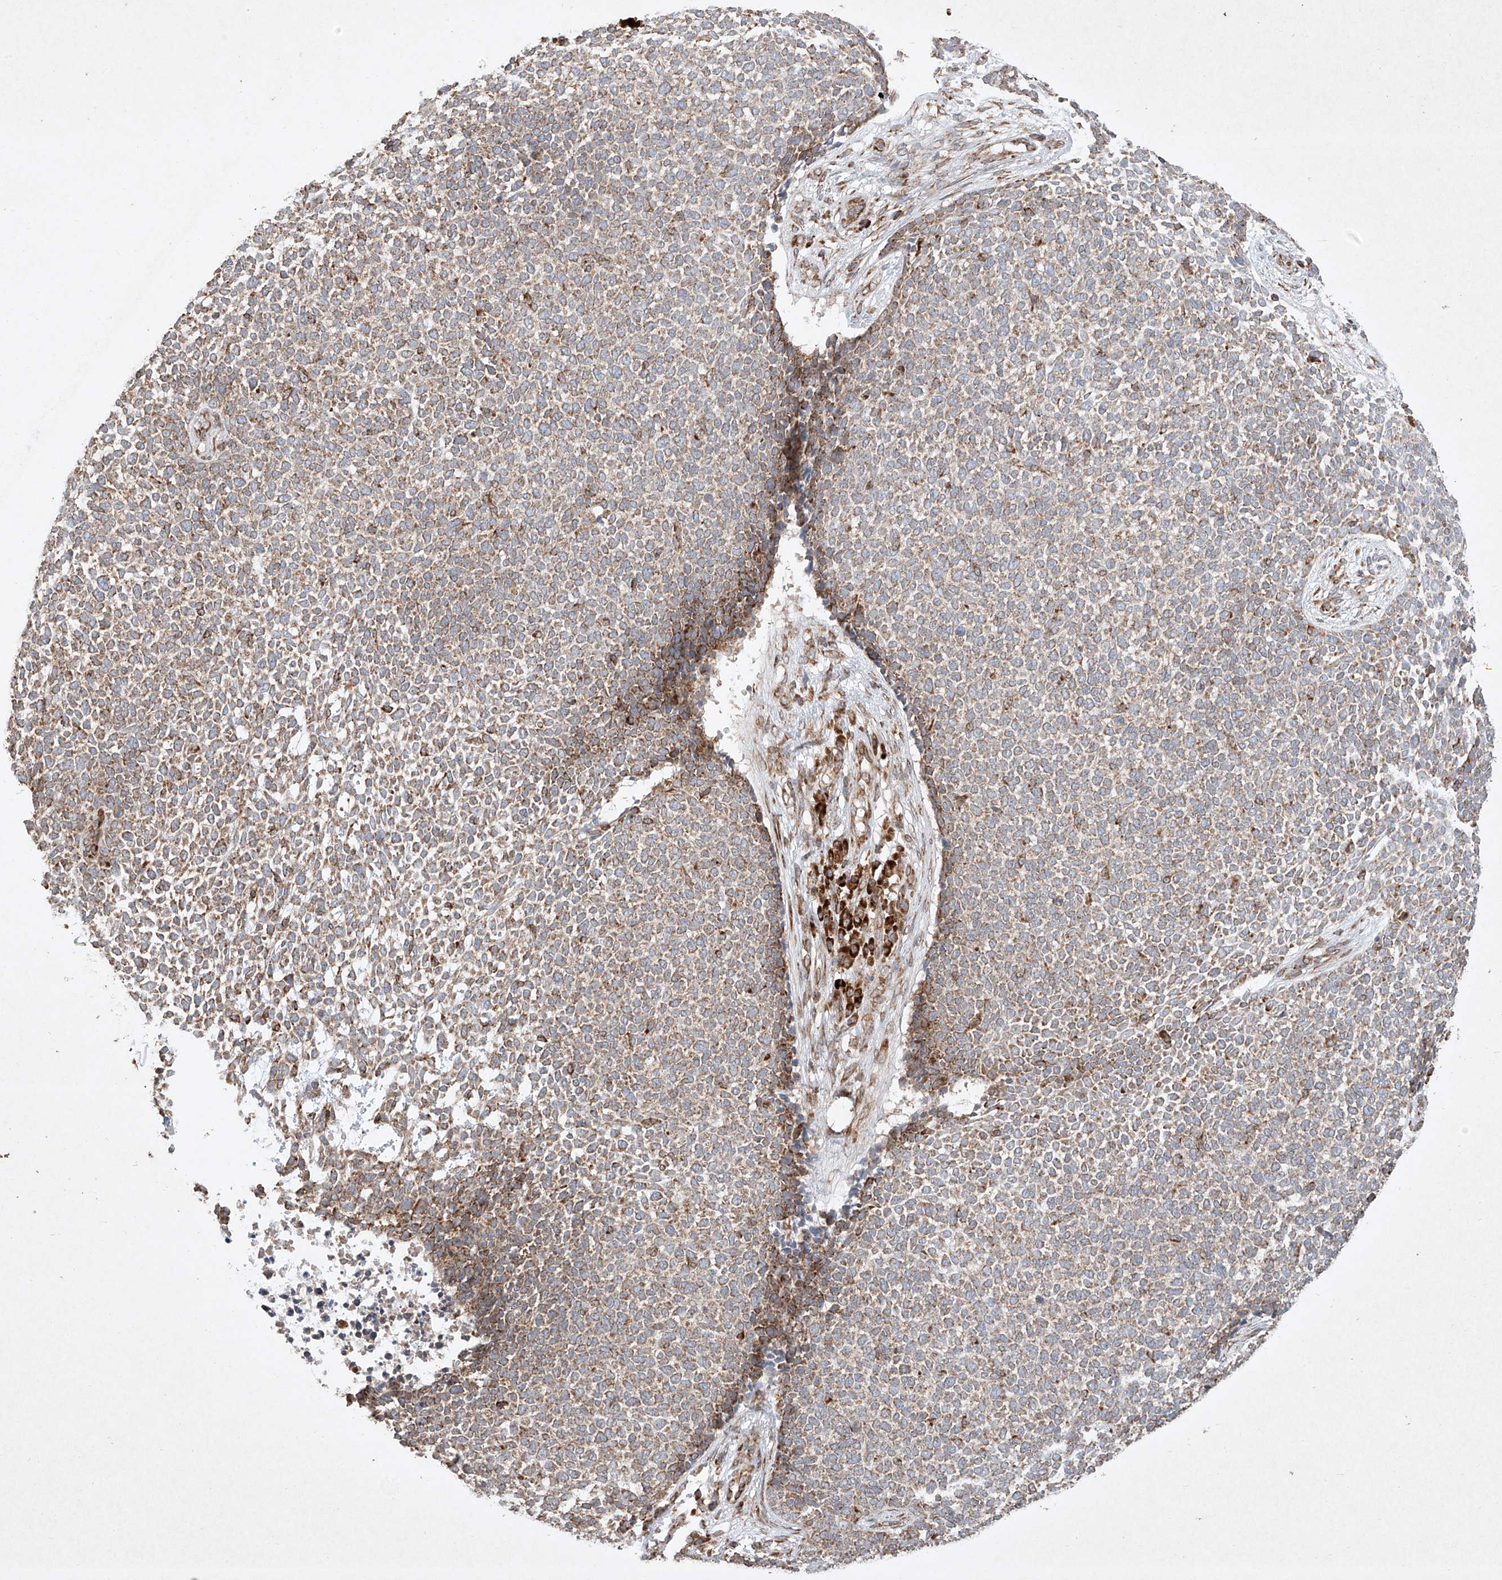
{"staining": {"intensity": "moderate", "quantity": ">75%", "location": "cytoplasmic/membranous"}, "tissue": "skin cancer", "cell_type": "Tumor cells", "image_type": "cancer", "snomed": [{"axis": "morphology", "description": "Basal cell carcinoma"}, {"axis": "topography", "description": "Skin"}], "caption": "Brown immunohistochemical staining in skin cancer (basal cell carcinoma) shows moderate cytoplasmic/membranous staining in about >75% of tumor cells.", "gene": "SEMA3B", "patient": {"sex": "female", "age": 84}}